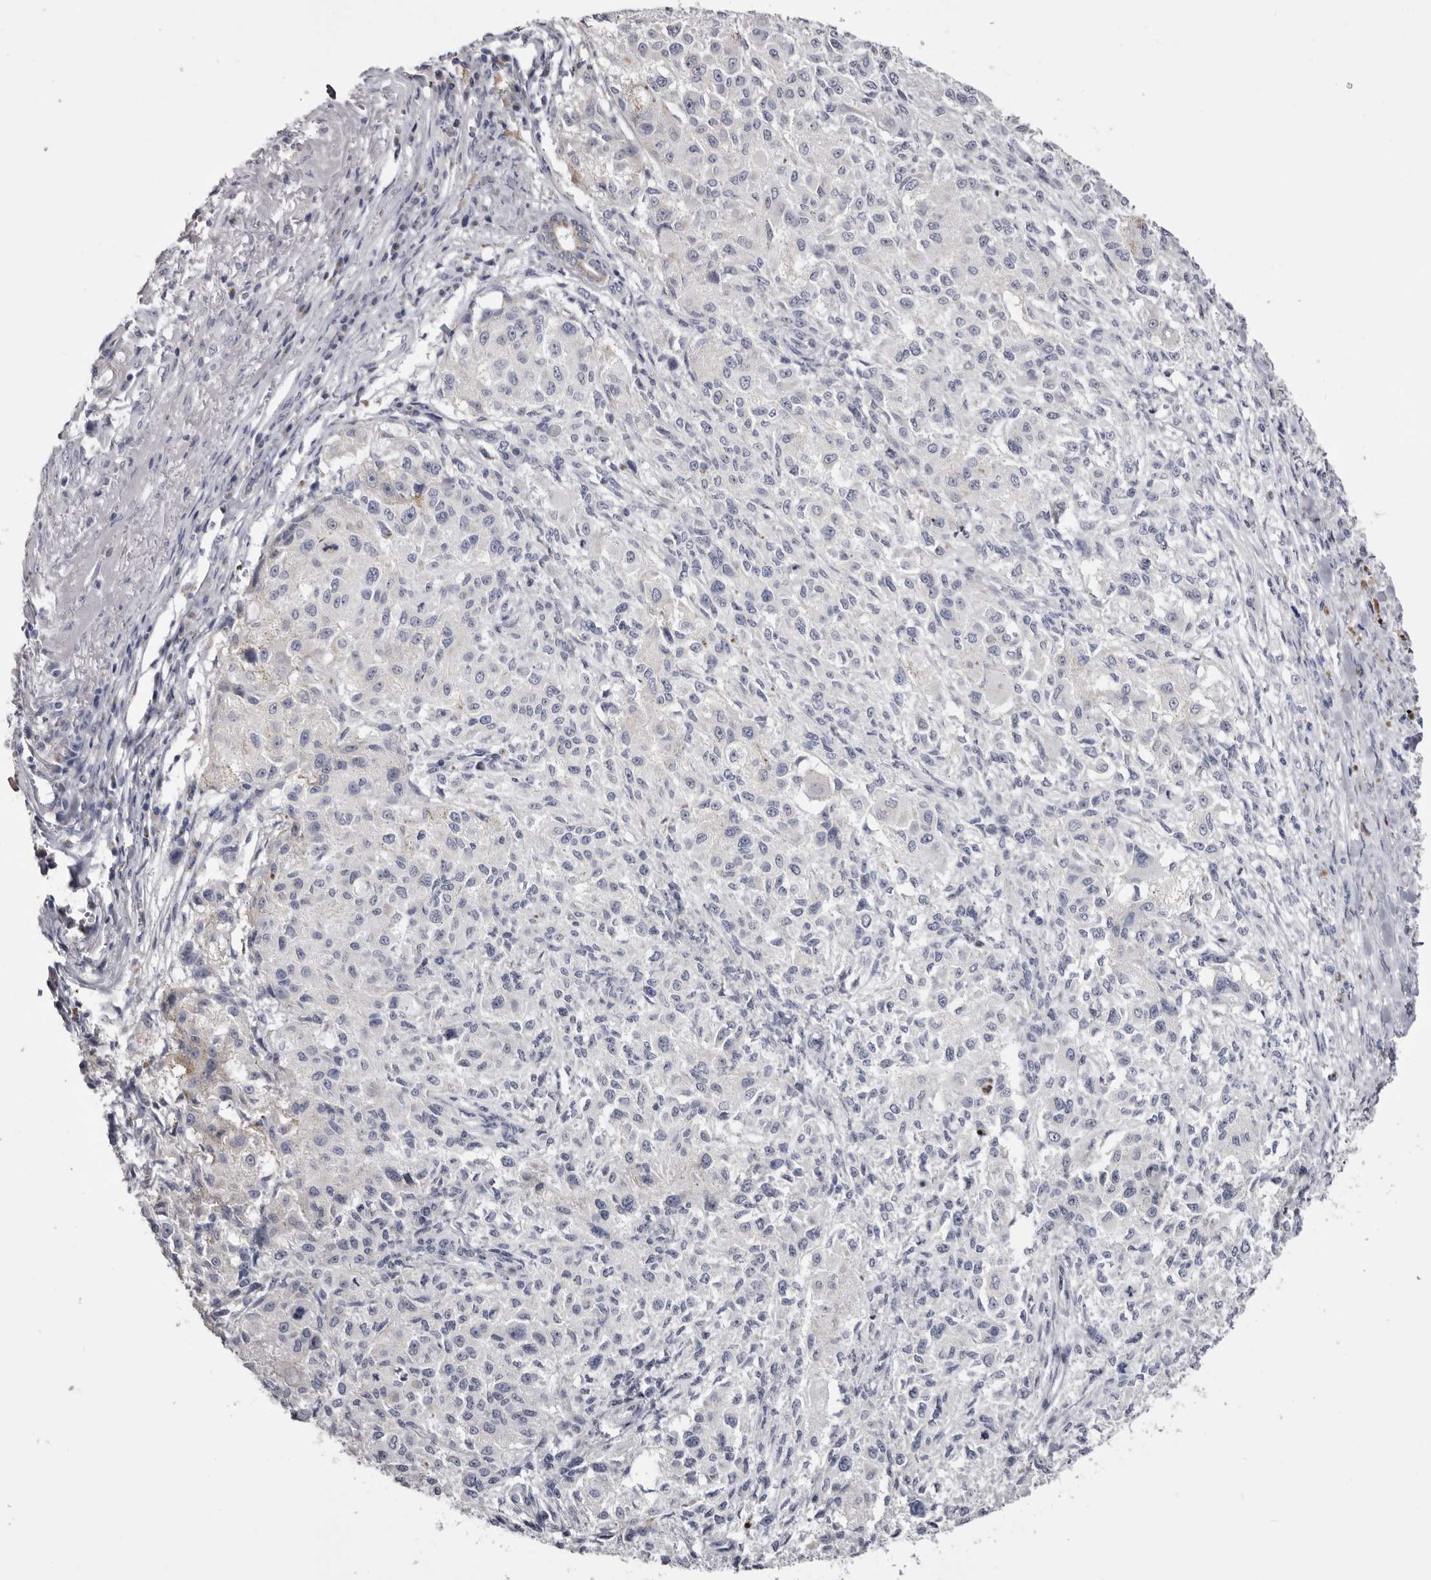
{"staining": {"intensity": "negative", "quantity": "none", "location": "none"}, "tissue": "melanoma", "cell_type": "Tumor cells", "image_type": "cancer", "snomed": [{"axis": "morphology", "description": "Necrosis, NOS"}, {"axis": "morphology", "description": "Malignant melanoma, NOS"}, {"axis": "topography", "description": "Skin"}], "caption": "Immunohistochemistry of human malignant melanoma displays no staining in tumor cells.", "gene": "CASQ1", "patient": {"sex": "female", "age": 87}}